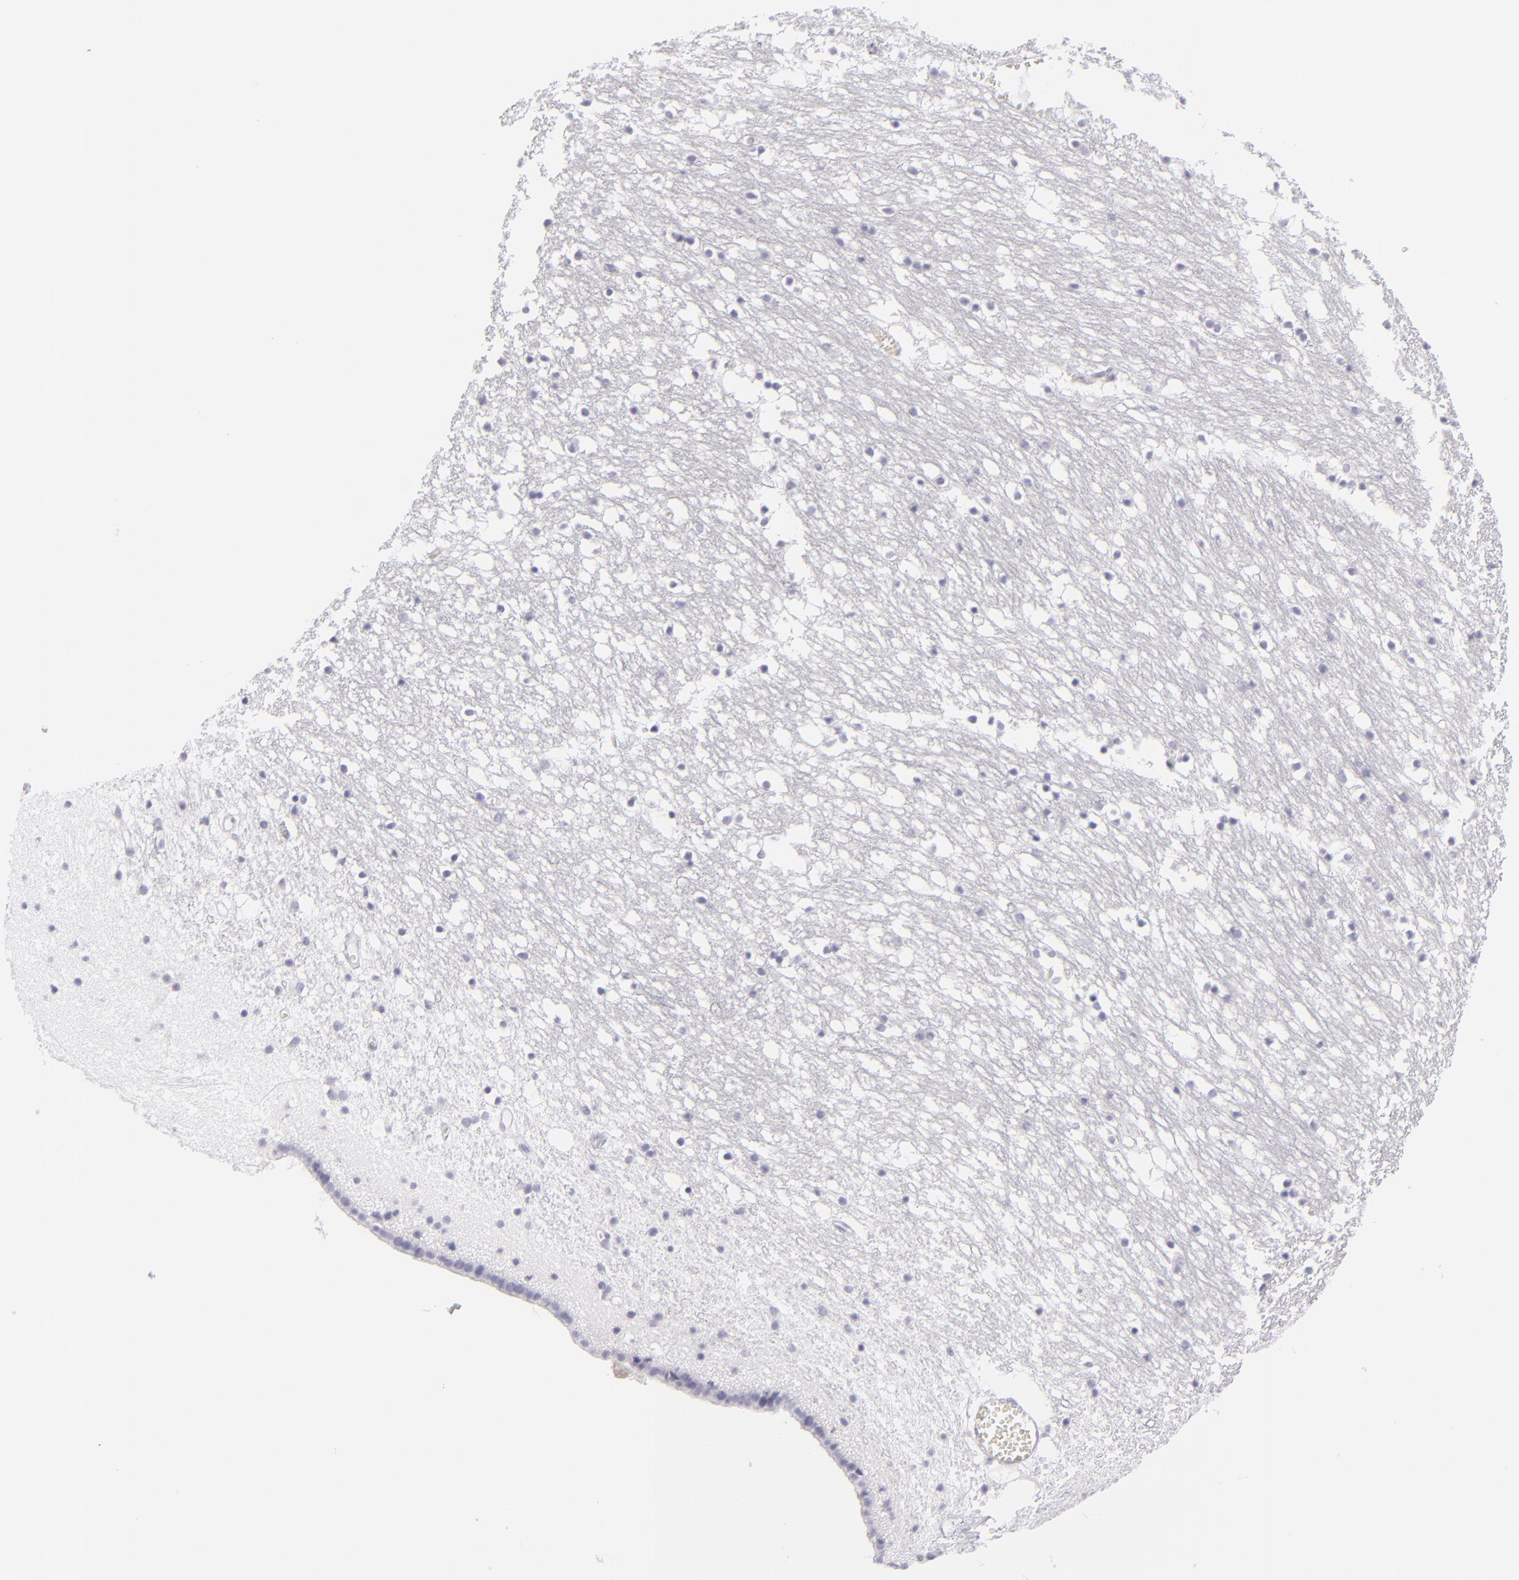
{"staining": {"intensity": "negative", "quantity": "none", "location": "none"}, "tissue": "caudate", "cell_type": "Glial cells", "image_type": "normal", "snomed": [{"axis": "morphology", "description": "Normal tissue, NOS"}, {"axis": "topography", "description": "Lateral ventricle wall"}], "caption": "Immunohistochemistry (IHC) of normal caudate shows no expression in glial cells. (Brightfield microscopy of DAB immunohistochemistry at high magnification).", "gene": "VIL1", "patient": {"sex": "male", "age": 45}}